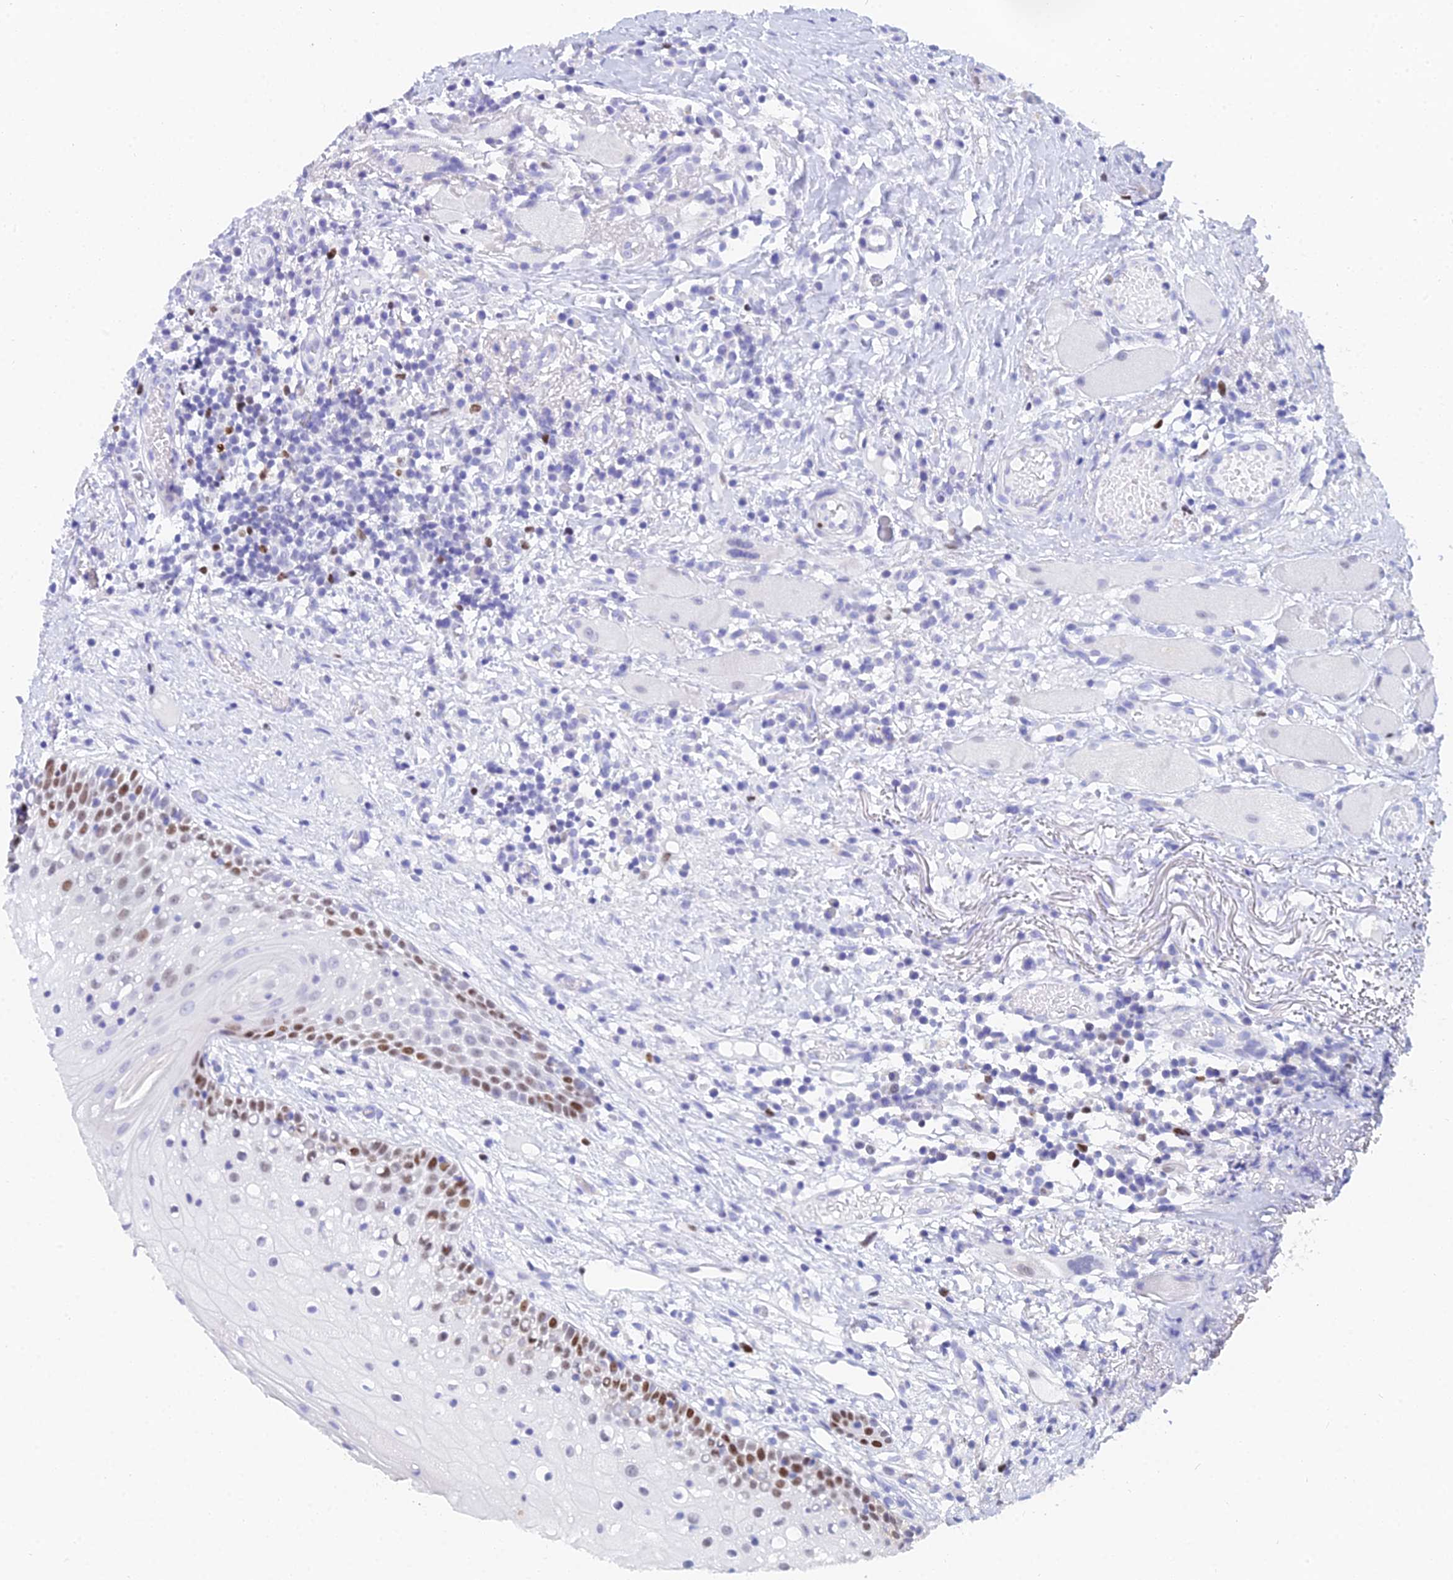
{"staining": {"intensity": "moderate", "quantity": "<25%", "location": "nuclear"}, "tissue": "oral mucosa", "cell_type": "Squamous epithelial cells", "image_type": "normal", "snomed": [{"axis": "morphology", "description": "Normal tissue, NOS"}, {"axis": "topography", "description": "Oral tissue"}], "caption": "Oral mucosa stained with a brown dye demonstrates moderate nuclear positive staining in about <25% of squamous epithelial cells.", "gene": "MCM2", "patient": {"sex": "female", "age": 69}}